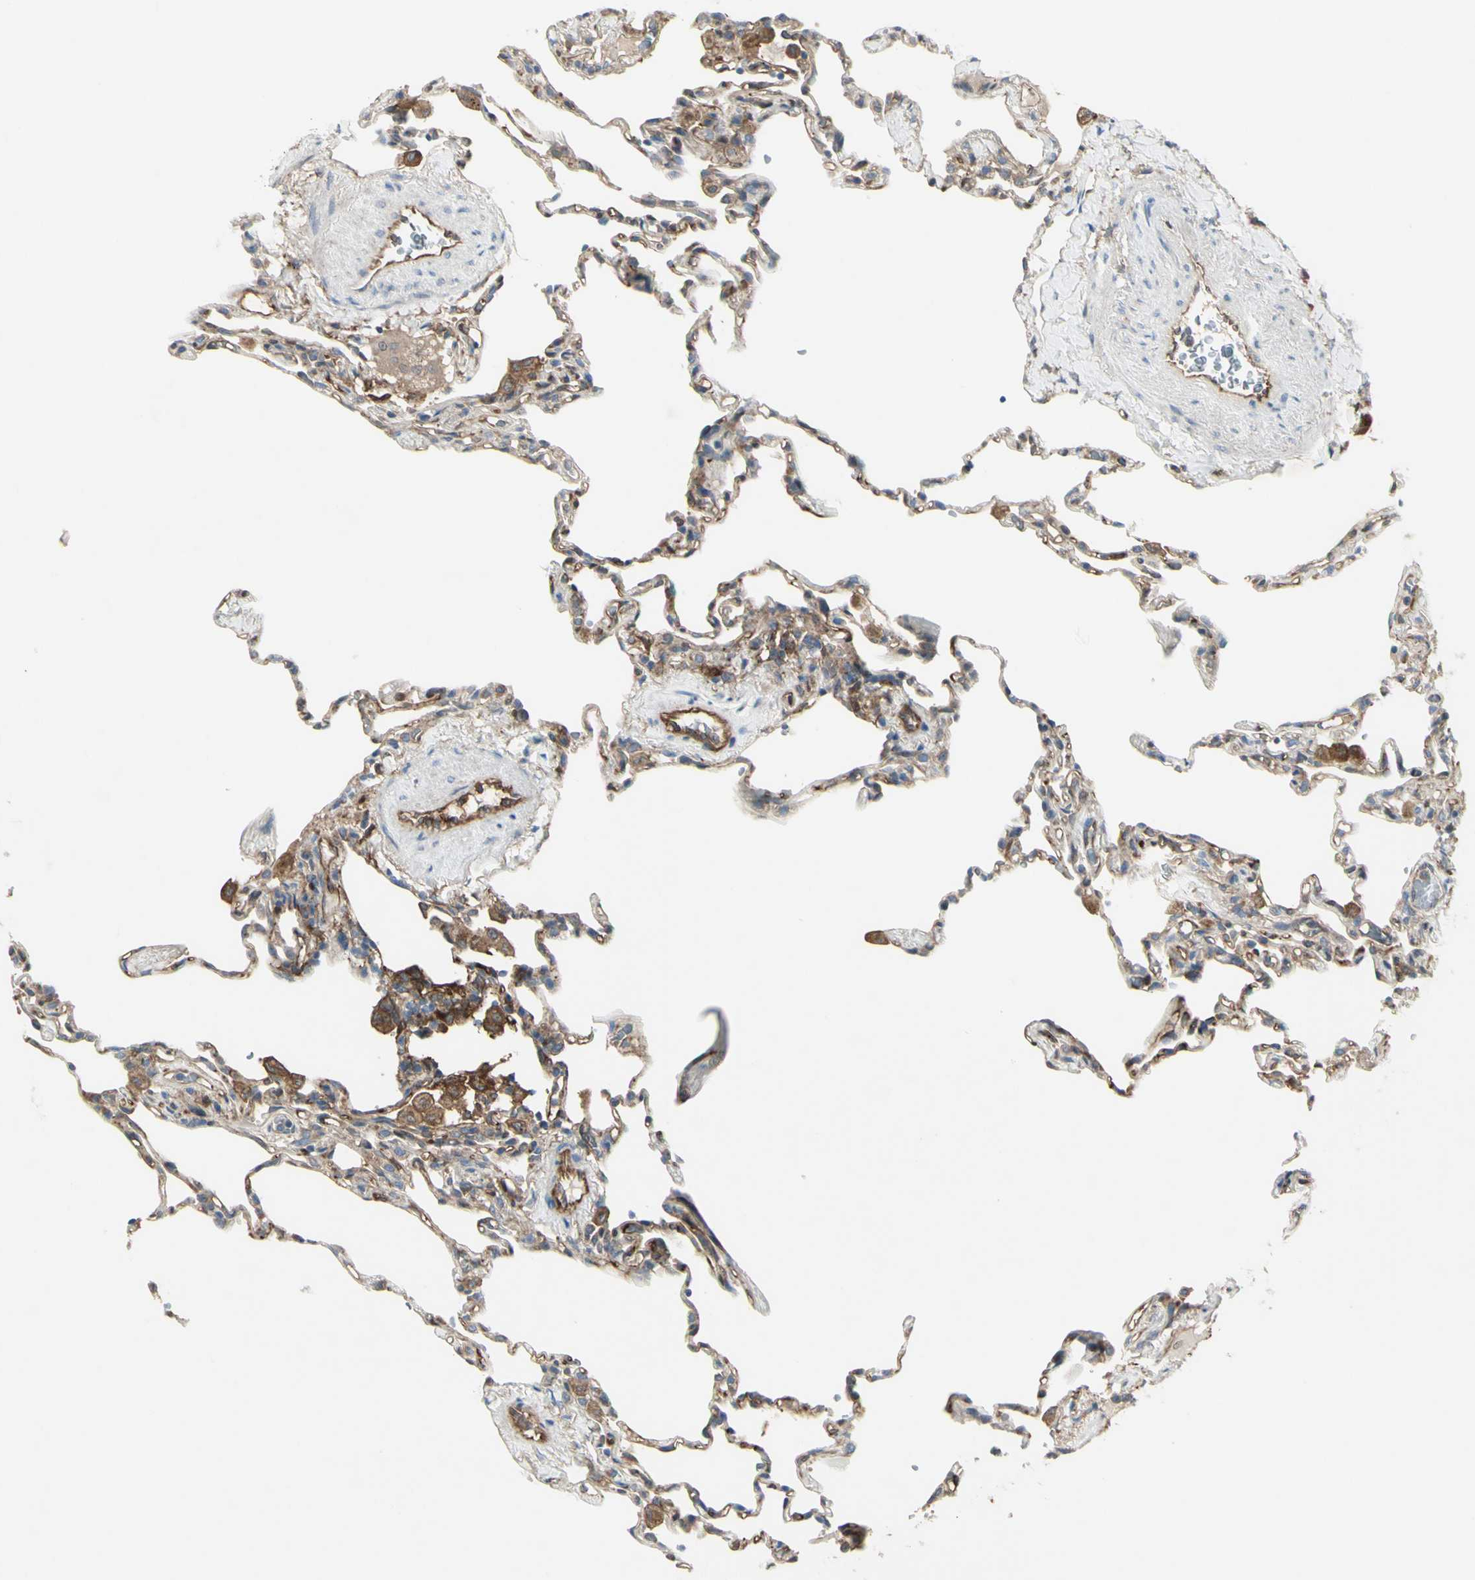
{"staining": {"intensity": "moderate", "quantity": "25%-75%", "location": "cytoplasmic/membranous"}, "tissue": "lung", "cell_type": "Alveolar cells", "image_type": "normal", "snomed": [{"axis": "morphology", "description": "Normal tissue, NOS"}, {"axis": "topography", "description": "Lung"}], "caption": "Unremarkable lung displays moderate cytoplasmic/membranous positivity in about 25%-75% of alveolar cells, visualized by immunohistochemistry.", "gene": "IGSF9B", "patient": {"sex": "male", "age": 59}}